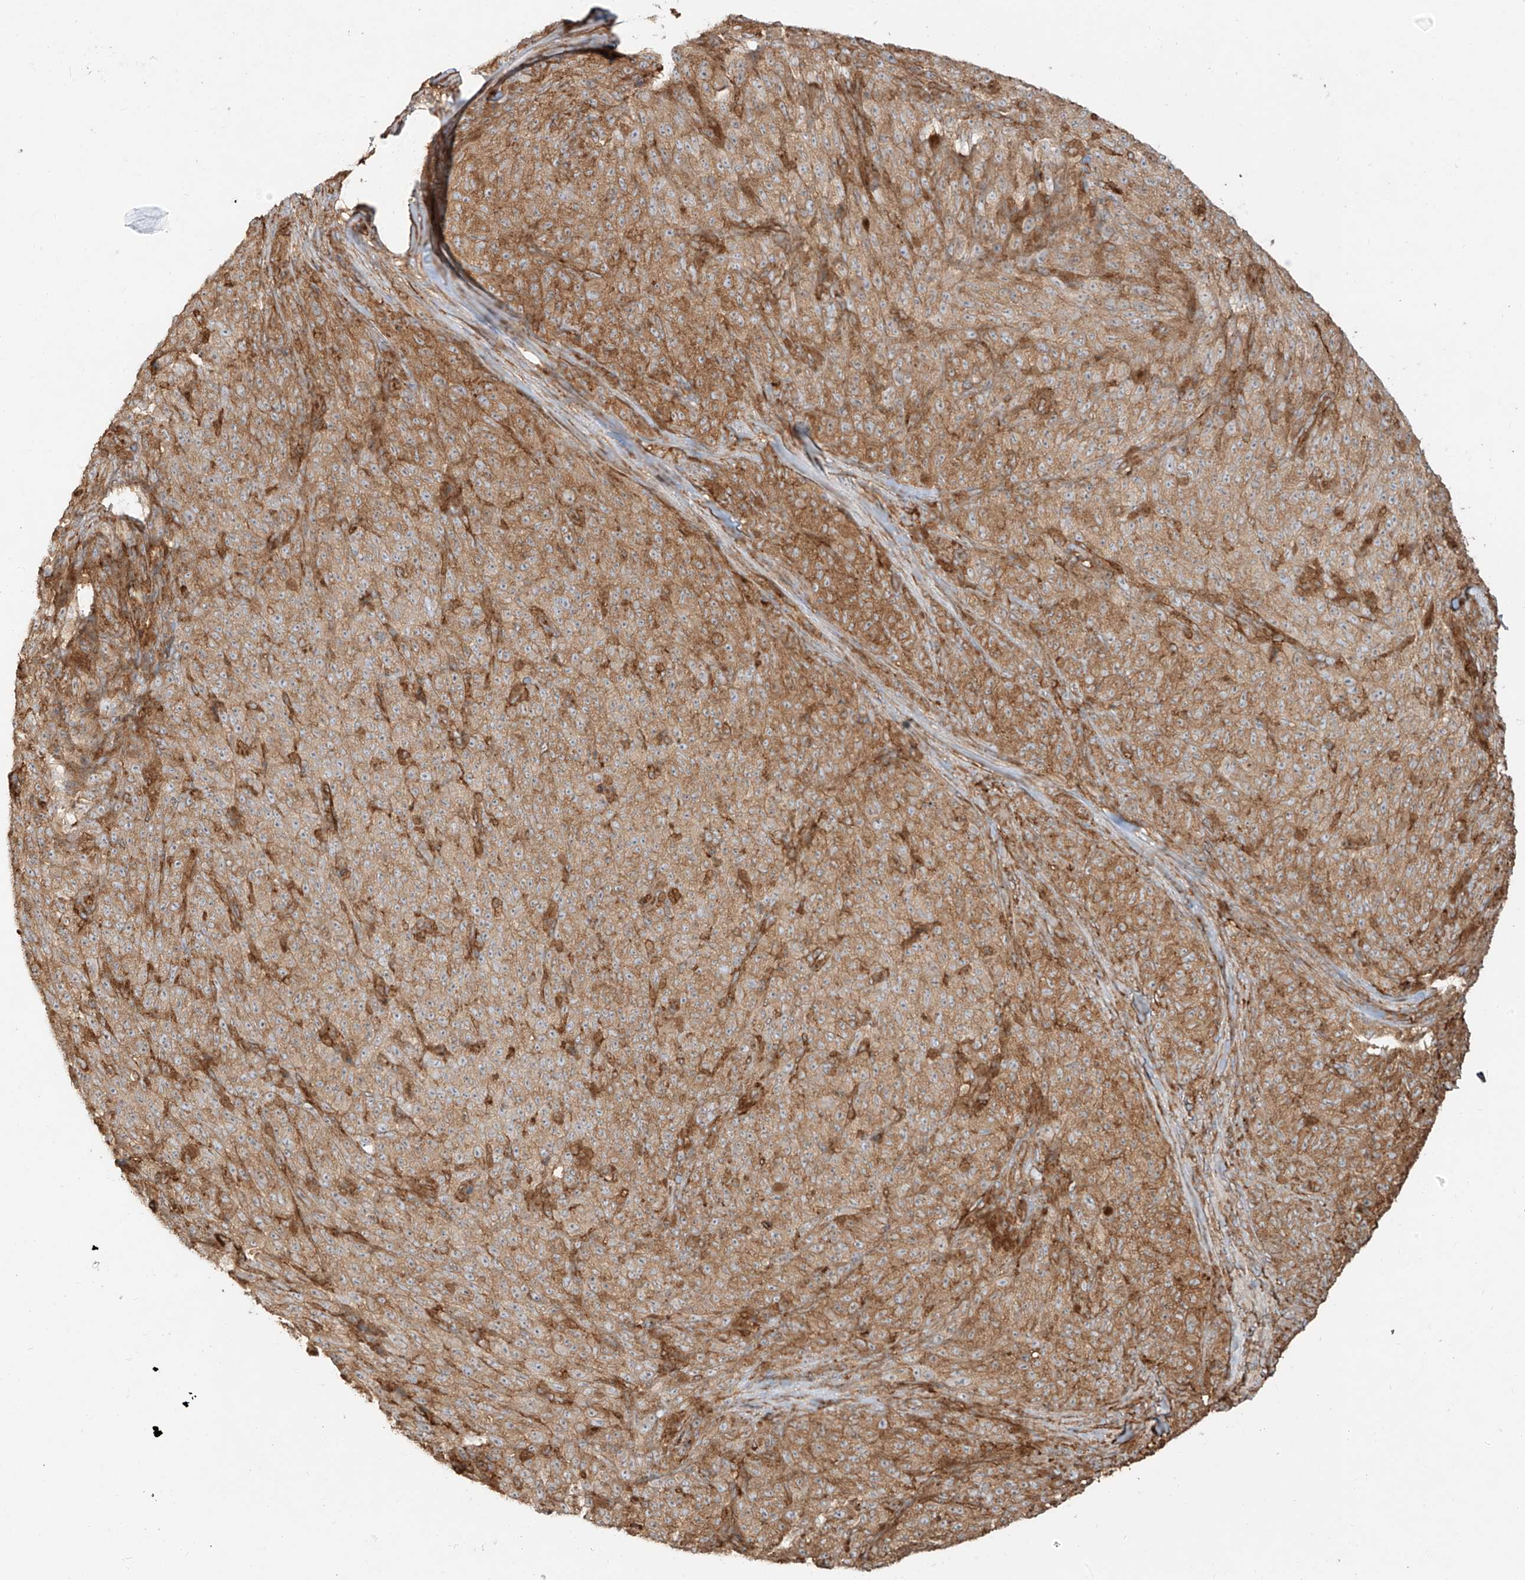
{"staining": {"intensity": "moderate", "quantity": ">75%", "location": "cytoplasmic/membranous"}, "tissue": "melanoma", "cell_type": "Tumor cells", "image_type": "cancer", "snomed": [{"axis": "morphology", "description": "Malignant melanoma, NOS"}, {"axis": "topography", "description": "Skin"}], "caption": "Tumor cells demonstrate medium levels of moderate cytoplasmic/membranous expression in approximately >75% of cells in malignant melanoma.", "gene": "SNX9", "patient": {"sex": "female", "age": 82}}